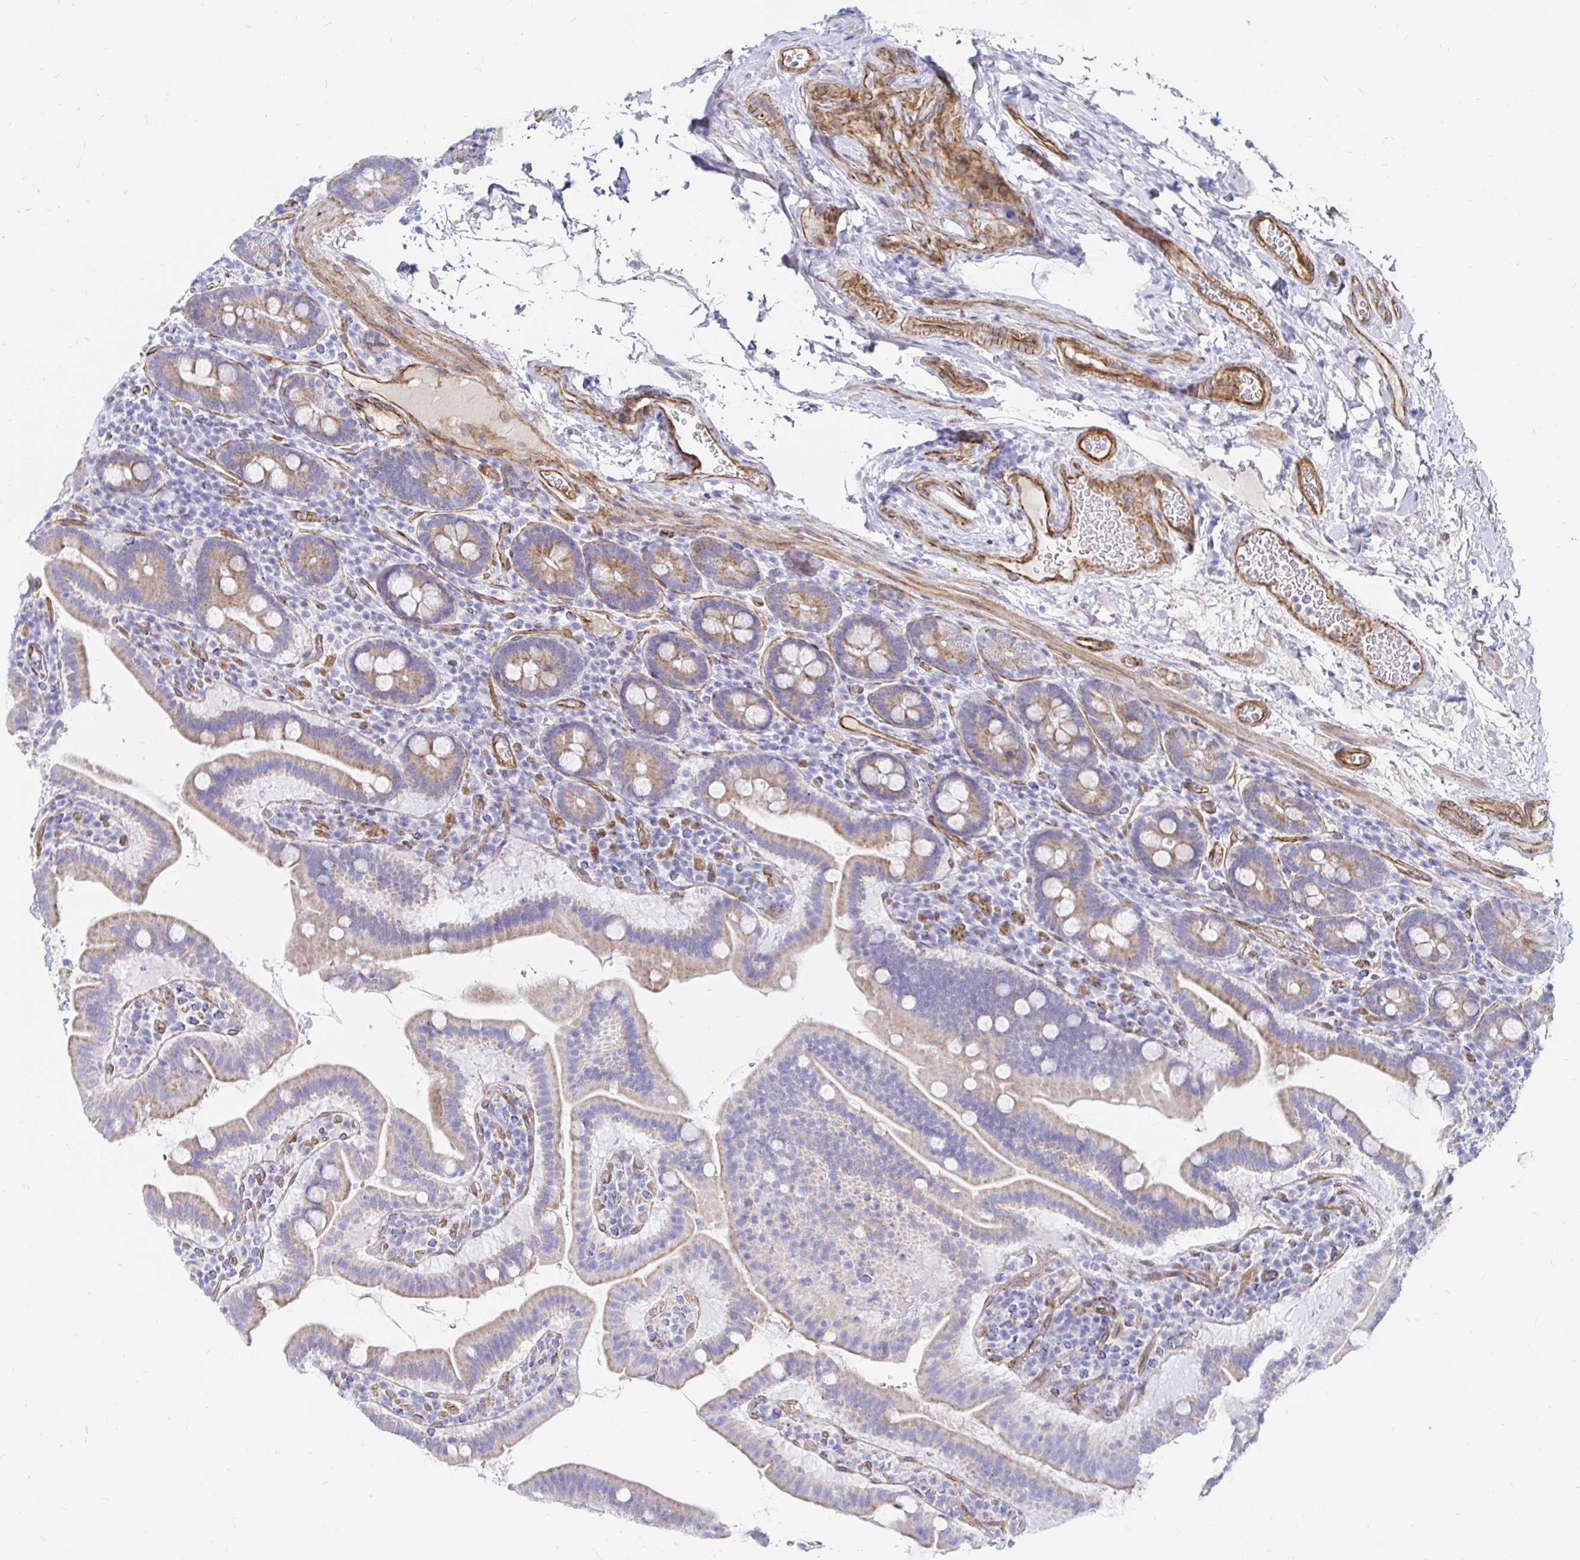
{"staining": {"intensity": "moderate", "quantity": "25%-75%", "location": "cytoplasmic/membranous"}, "tissue": "small intestine", "cell_type": "Glandular cells", "image_type": "normal", "snomed": [{"axis": "morphology", "description": "Normal tissue, NOS"}, {"axis": "topography", "description": "Small intestine"}], "caption": "Protein expression analysis of unremarkable small intestine reveals moderate cytoplasmic/membranous staining in approximately 25%-75% of glandular cells.", "gene": "COX16", "patient": {"sex": "male", "age": 26}}